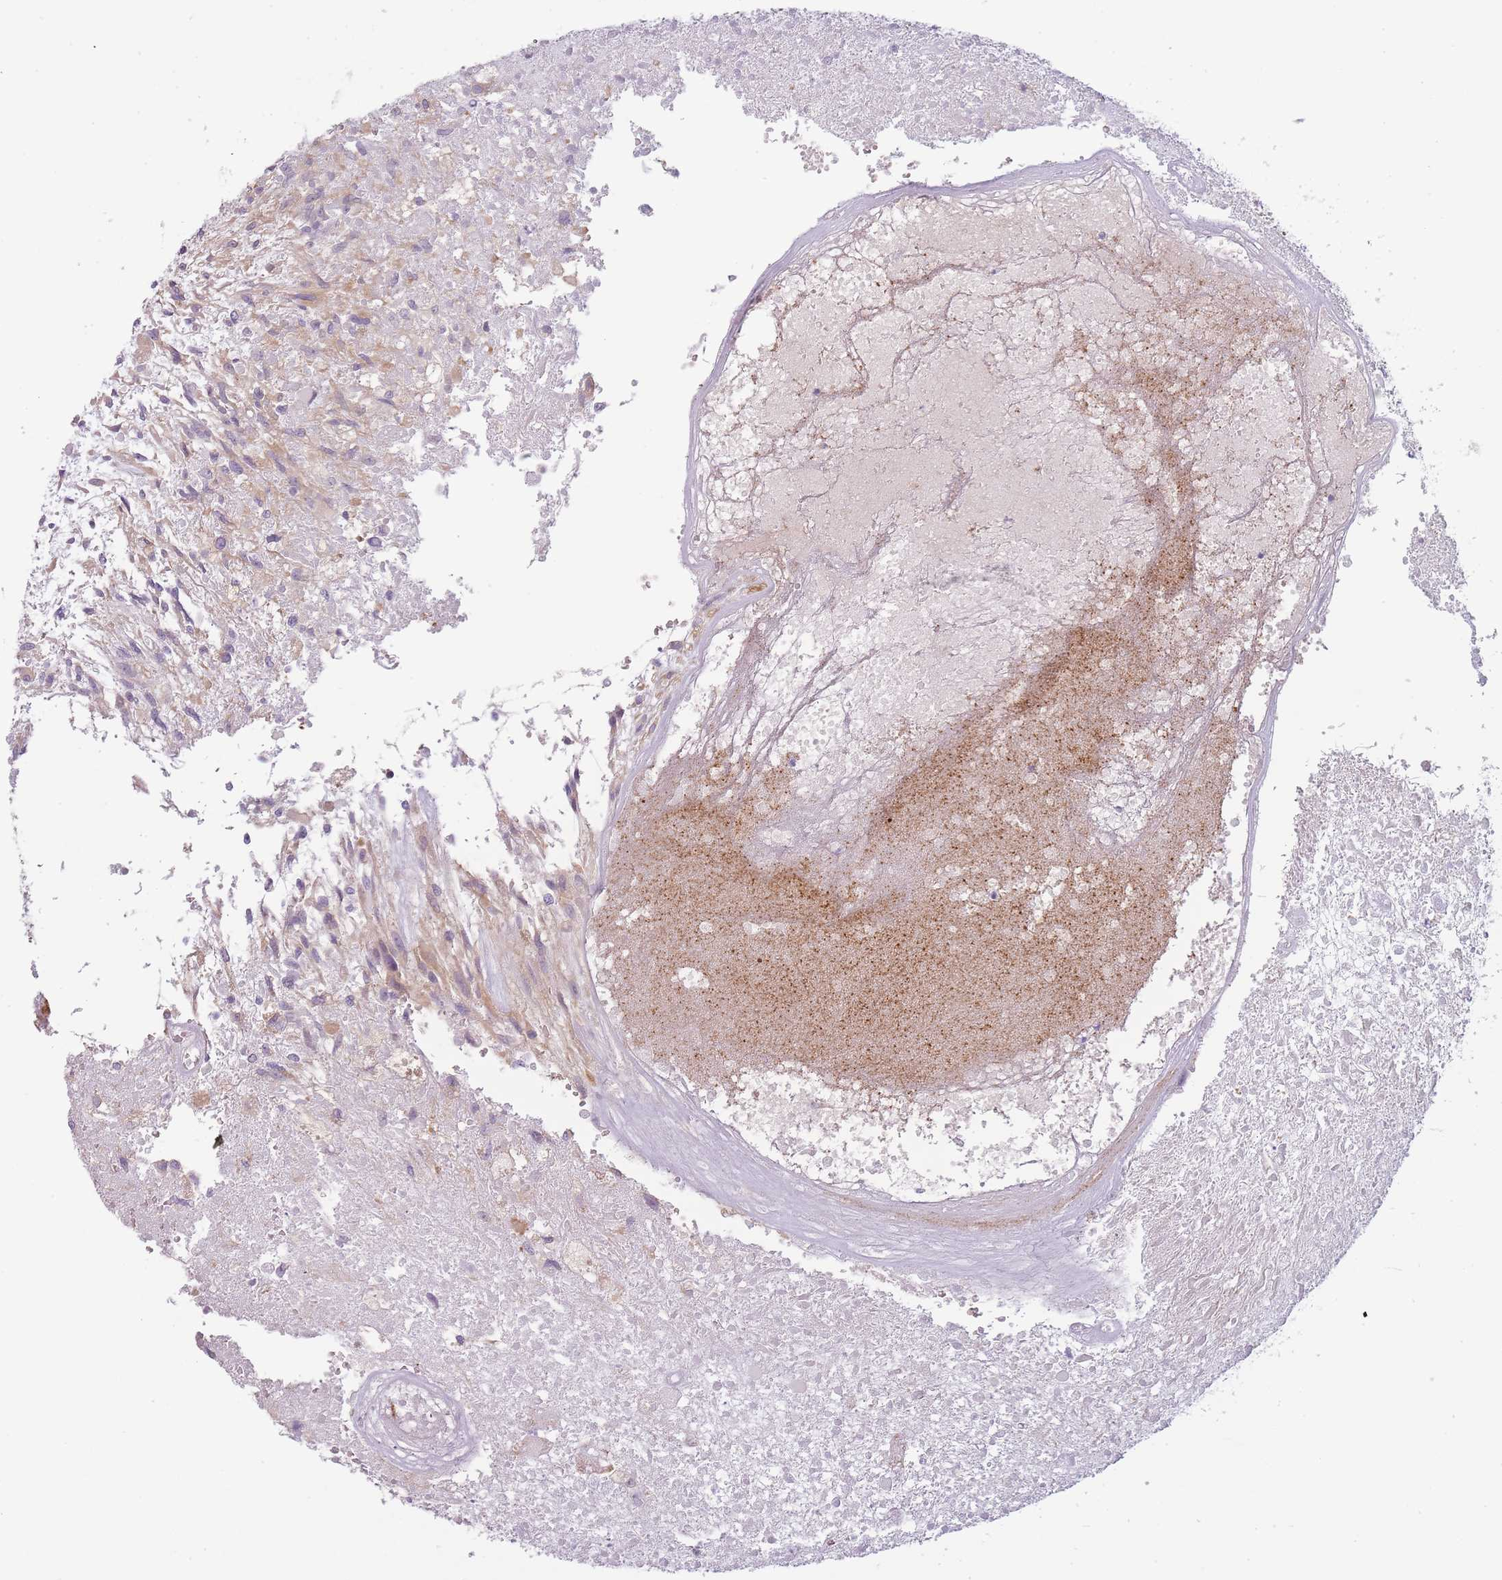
{"staining": {"intensity": "weak", "quantity": "<25%", "location": "cytoplasmic/membranous"}, "tissue": "glioma", "cell_type": "Tumor cells", "image_type": "cancer", "snomed": [{"axis": "morphology", "description": "Glioma, malignant, High grade"}, {"axis": "topography", "description": "Brain"}], "caption": "IHC image of neoplastic tissue: high-grade glioma (malignant) stained with DAB reveals no significant protein positivity in tumor cells.", "gene": "NDST2", "patient": {"sex": "male", "age": 56}}